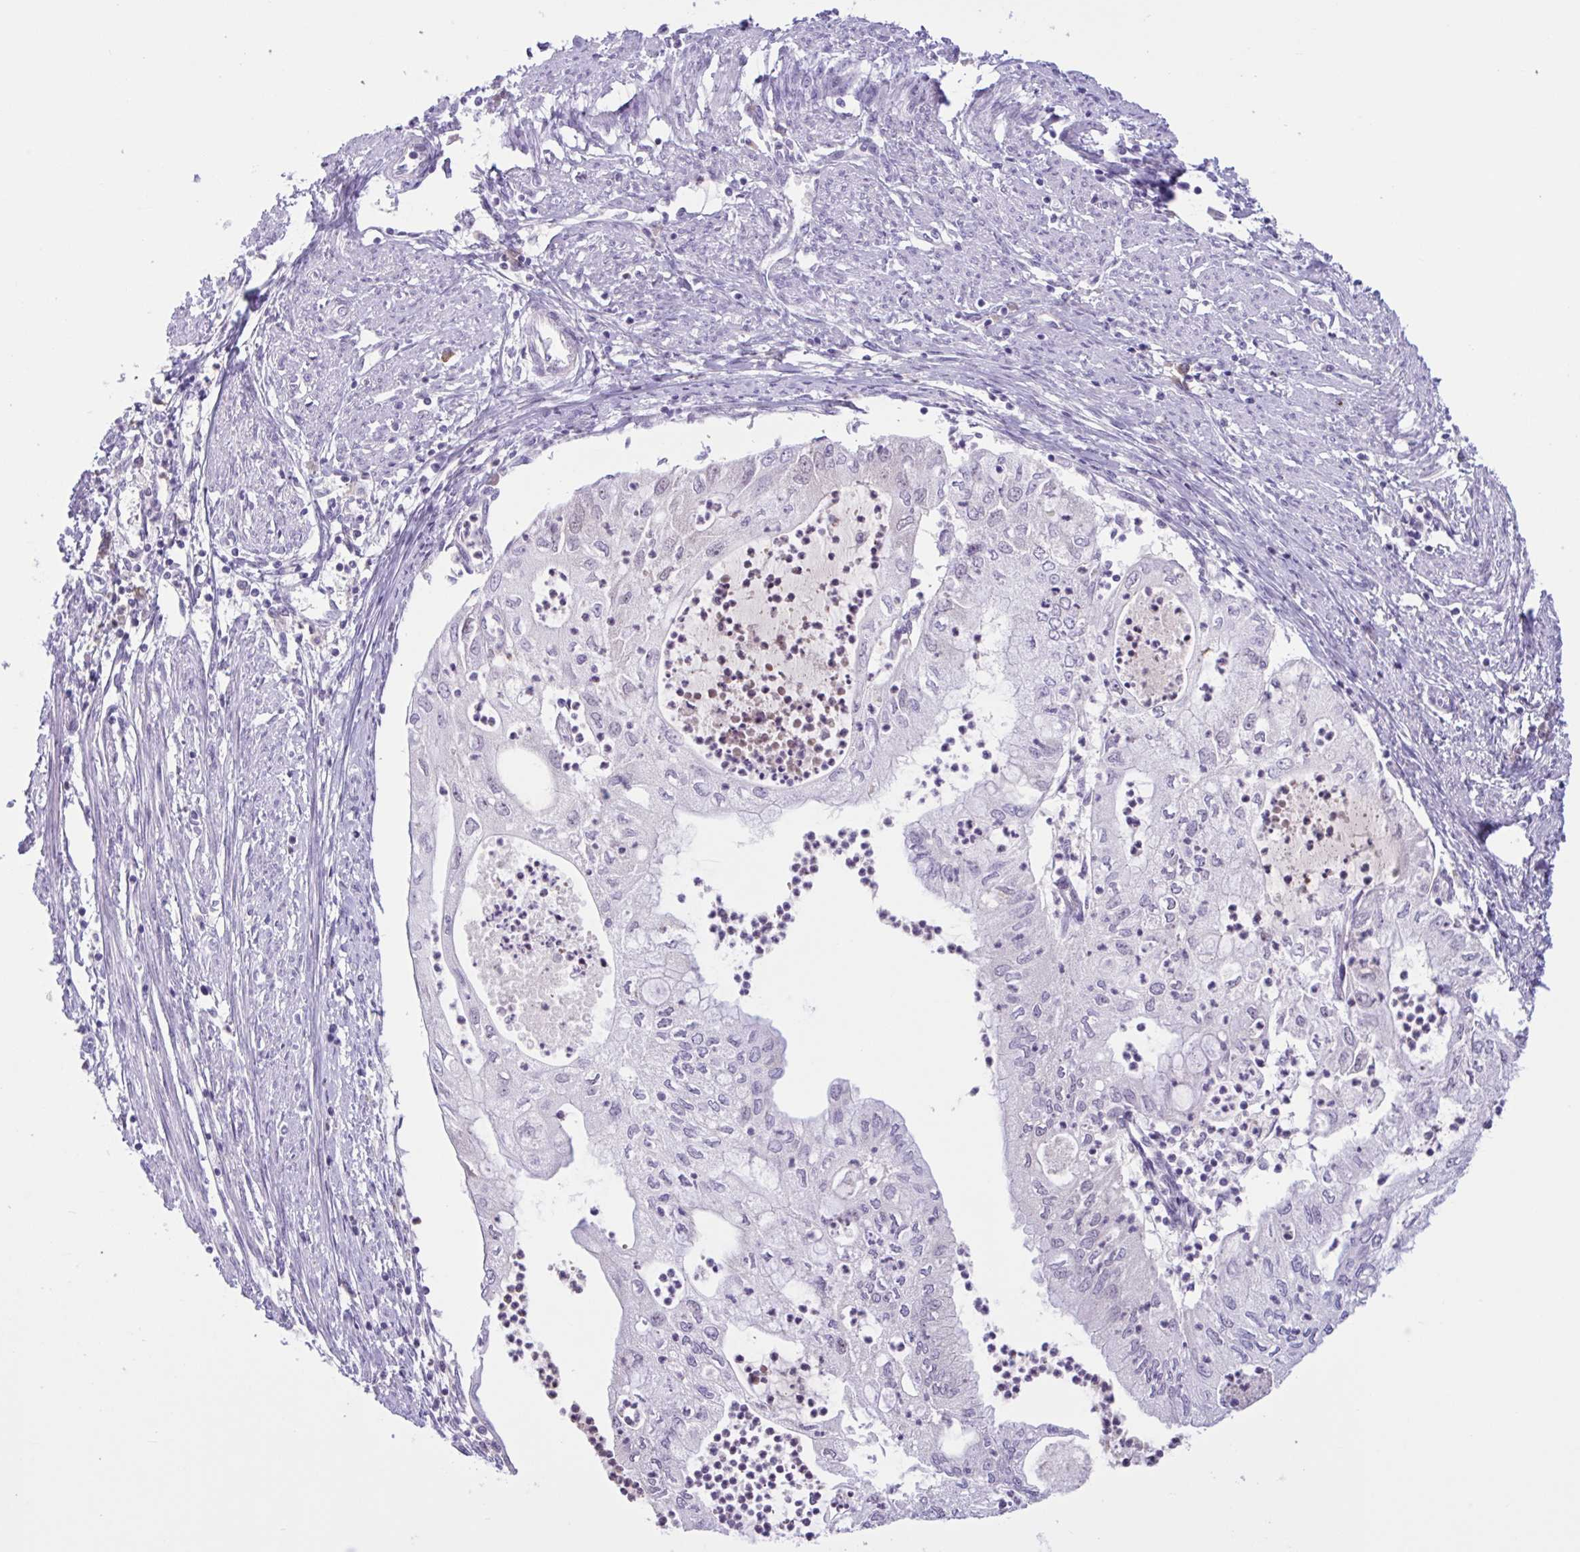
{"staining": {"intensity": "weak", "quantity": "<25%", "location": "nuclear"}, "tissue": "endometrial cancer", "cell_type": "Tumor cells", "image_type": "cancer", "snomed": [{"axis": "morphology", "description": "Adenocarcinoma, NOS"}, {"axis": "topography", "description": "Endometrium"}], "caption": "Tumor cells show no significant protein expression in endometrial cancer. (Immunohistochemistry, brightfield microscopy, high magnification).", "gene": "WNT9B", "patient": {"sex": "female", "age": 75}}